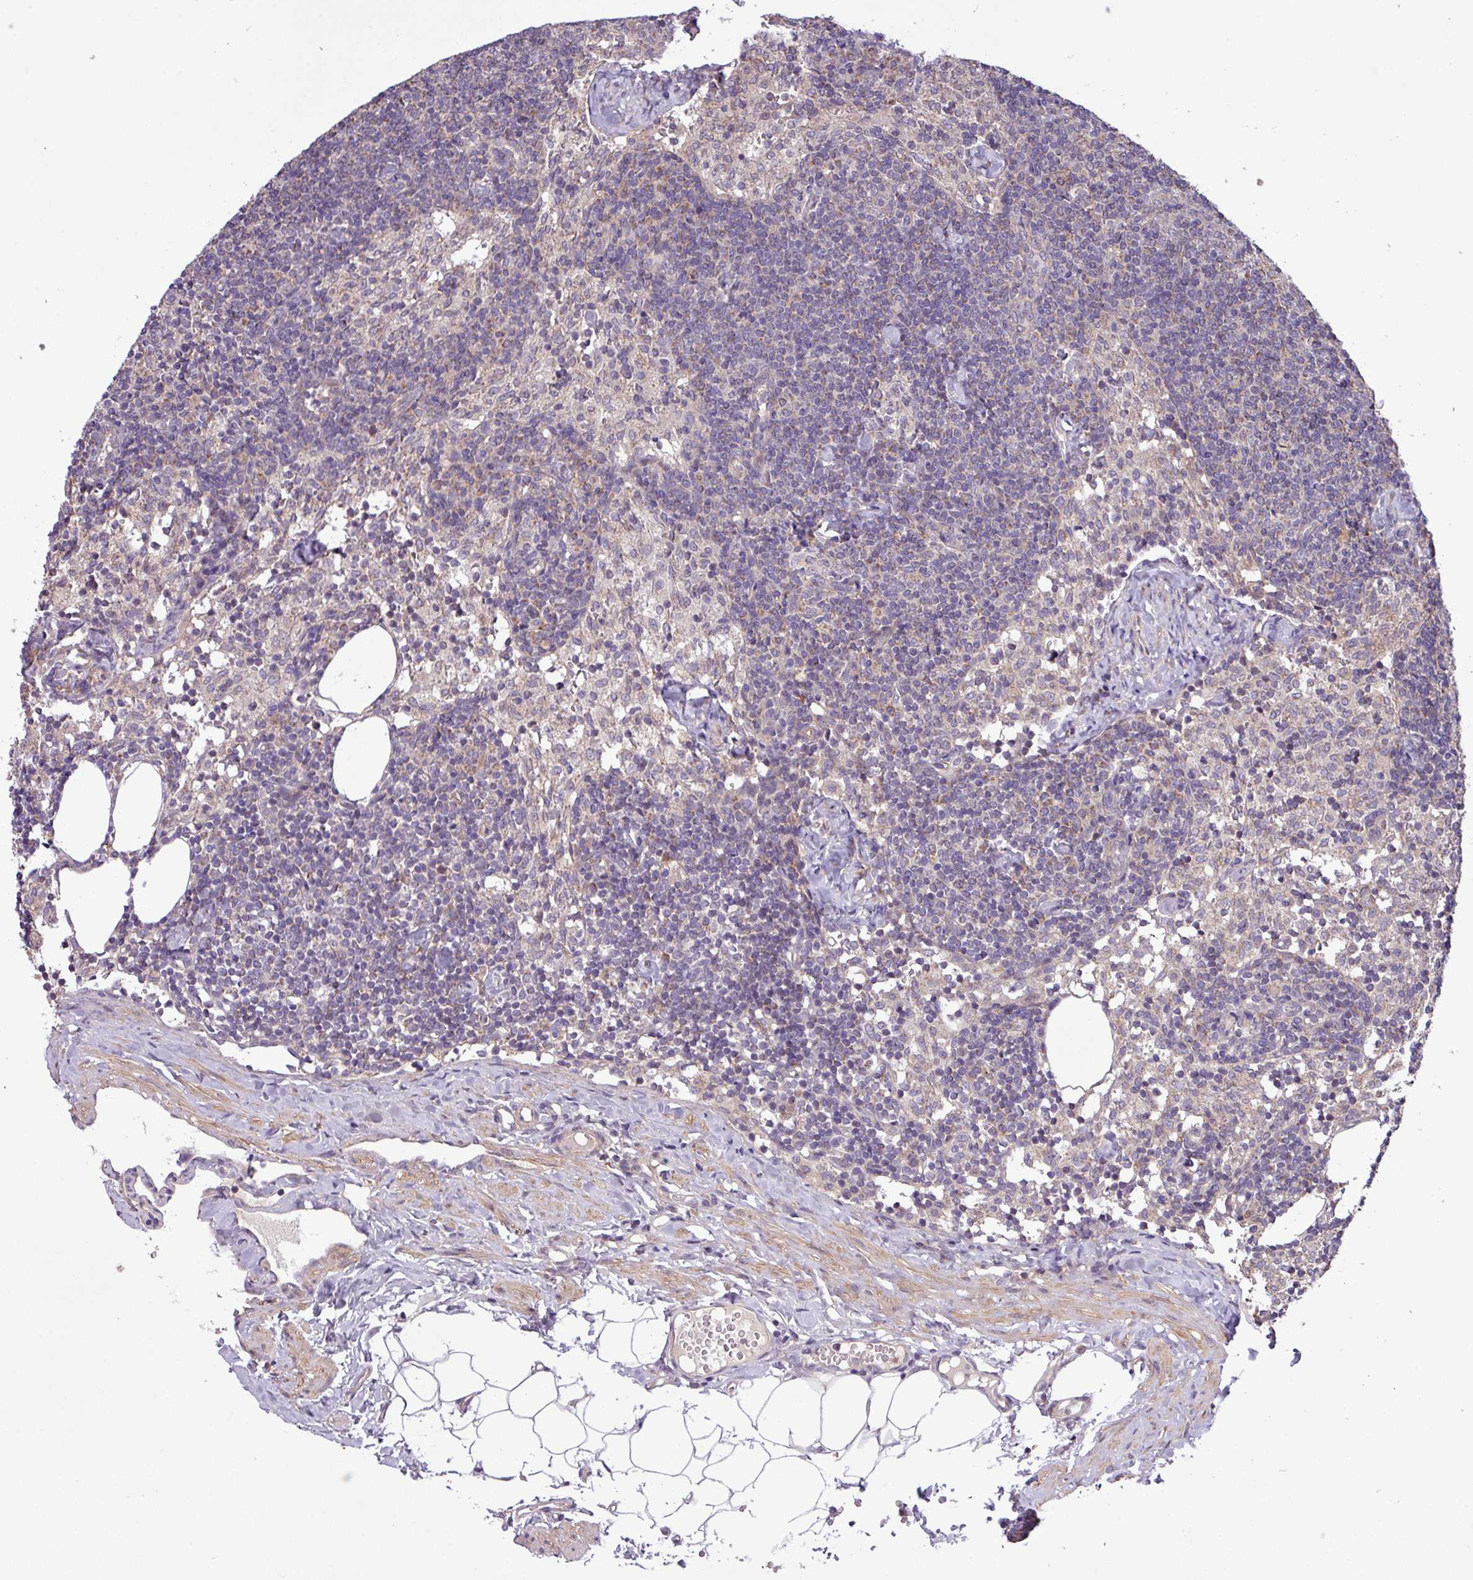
{"staining": {"intensity": "negative", "quantity": "none", "location": "none"}, "tissue": "lymph node", "cell_type": "Germinal center cells", "image_type": "normal", "snomed": [{"axis": "morphology", "description": "Normal tissue, NOS"}, {"axis": "topography", "description": "Lymph node"}], "caption": "An IHC image of normal lymph node is shown. There is no staining in germinal center cells of lymph node.", "gene": "TIMM10B", "patient": {"sex": "female", "age": 52}}